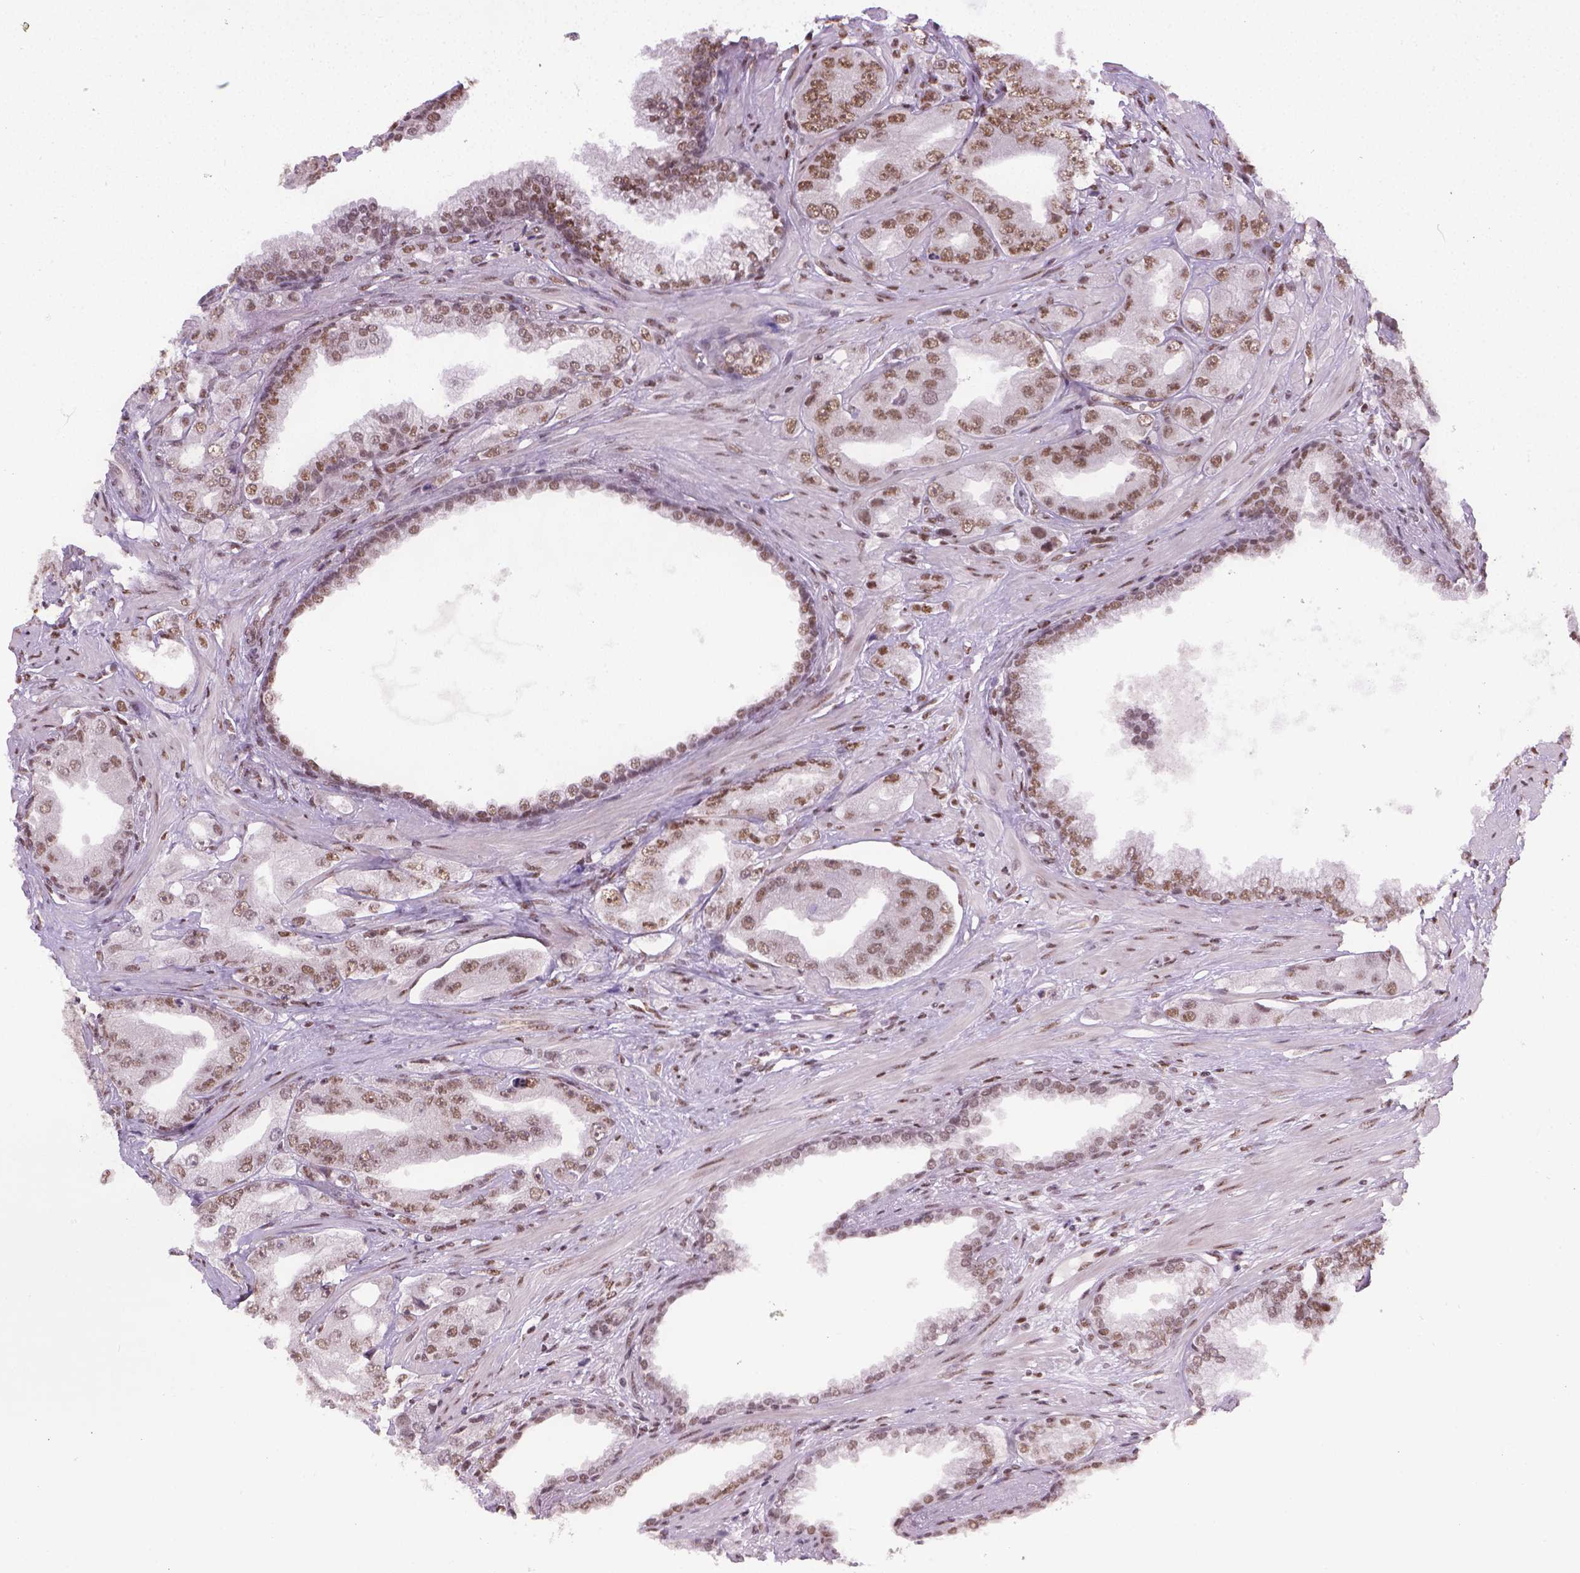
{"staining": {"intensity": "weak", "quantity": "25%-75%", "location": "nuclear"}, "tissue": "prostate cancer", "cell_type": "Tumor cells", "image_type": "cancer", "snomed": [{"axis": "morphology", "description": "Adenocarcinoma, Low grade"}, {"axis": "topography", "description": "Prostate"}], "caption": "Tumor cells display weak nuclear expression in about 25%-75% of cells in prostate cancer (low-grade adenocarcinoma).", "gene": "FANCE", "patient": {"sex": "male", "age": 60}}